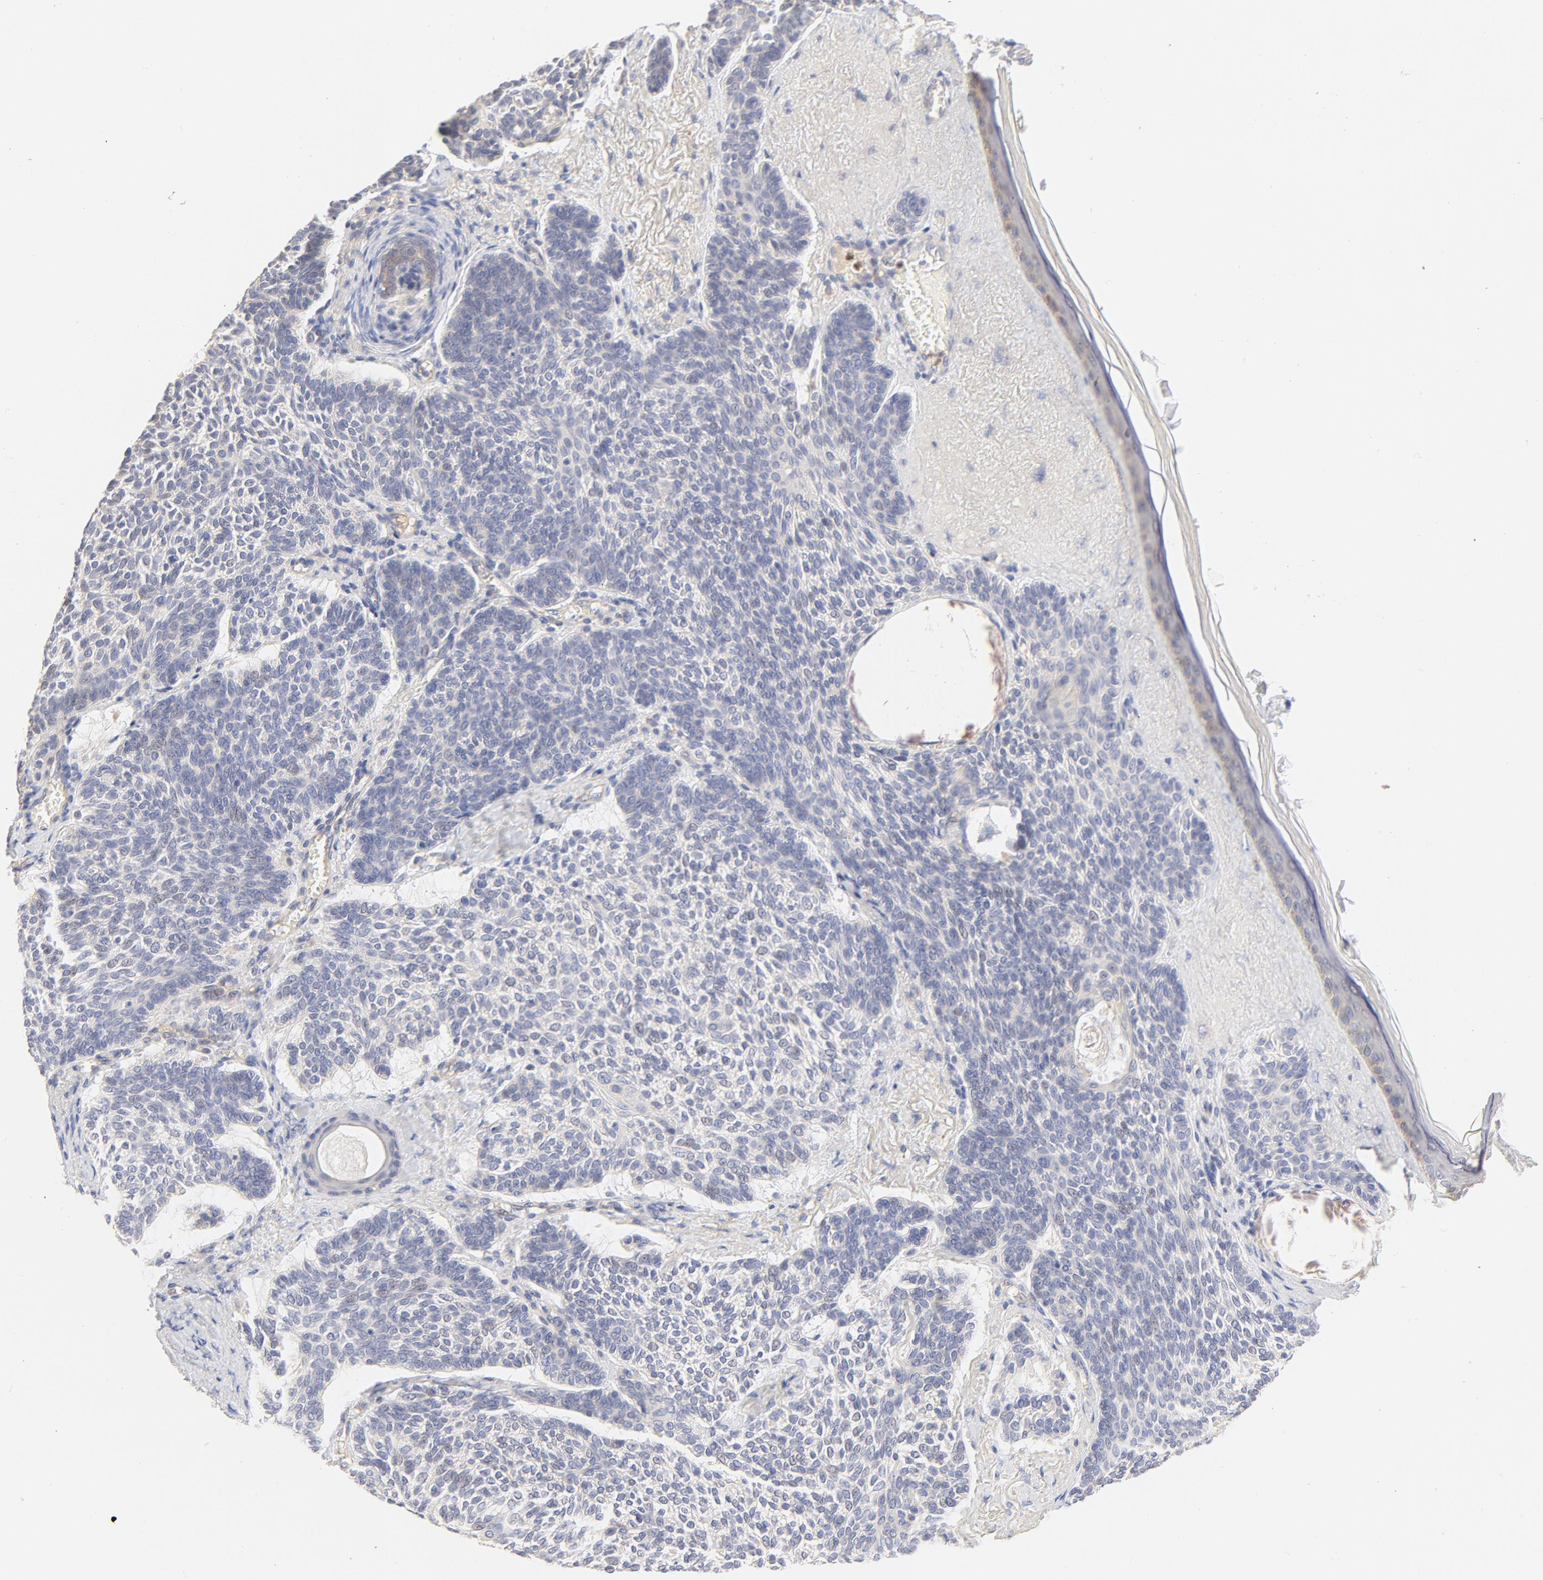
{"staining": {"intensity": "negative", "quantity": "none", "location": "none"}, "tissue": "skin cancer", "cell_type": "Tumor cells", "image_type": "cancer", "snomed": [{"axis": "morphology", "description": "Normal tissue, NOS"}, {"axis": "morphology", "description": "Basal cell carcinoma"}, {"axis": "topography", "description": "Skin"}], "caption": "Image shows no significant protein staining in tumor cells of skin cancer.", "gene": "MTERF2", "patient": {"sex": "female", "age": 70}}